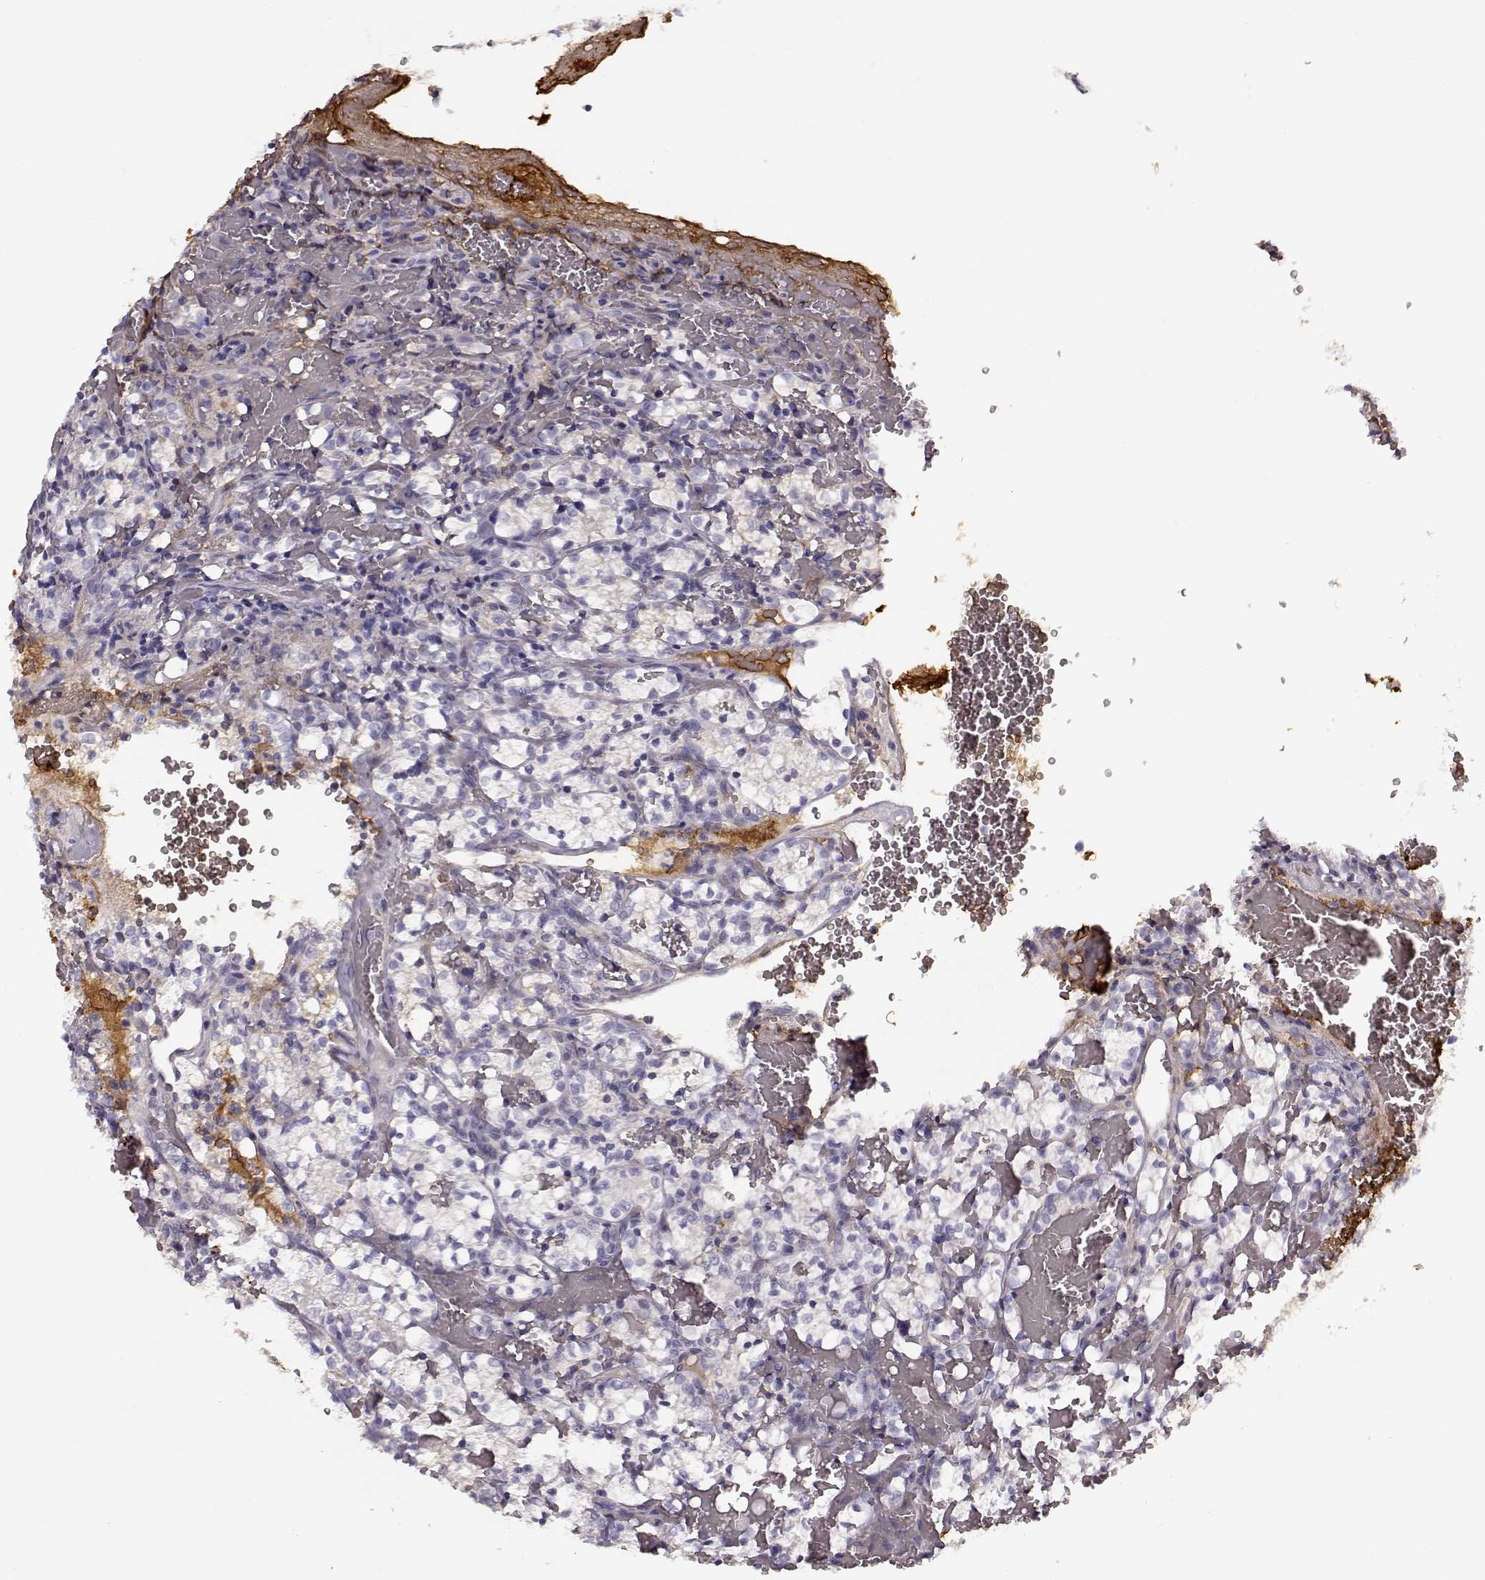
{"staining": {"intensity": "negative", "quantity": "none", "location": "none"}, "tissue": "renal cancer", "cell_type": "Tumor cells", "image_type": "cancer", "snomed": [{"axis": "morphology", "description": "Adenocarcinoma, NOS"}, {"axis": "topography", "description": "Kidney"}], "caption": "Protein analysis of renal cancer shows no significant staining in tumor cells.", "gene": "TRIM69", "patient": {"sex": "female", "age": 69}}